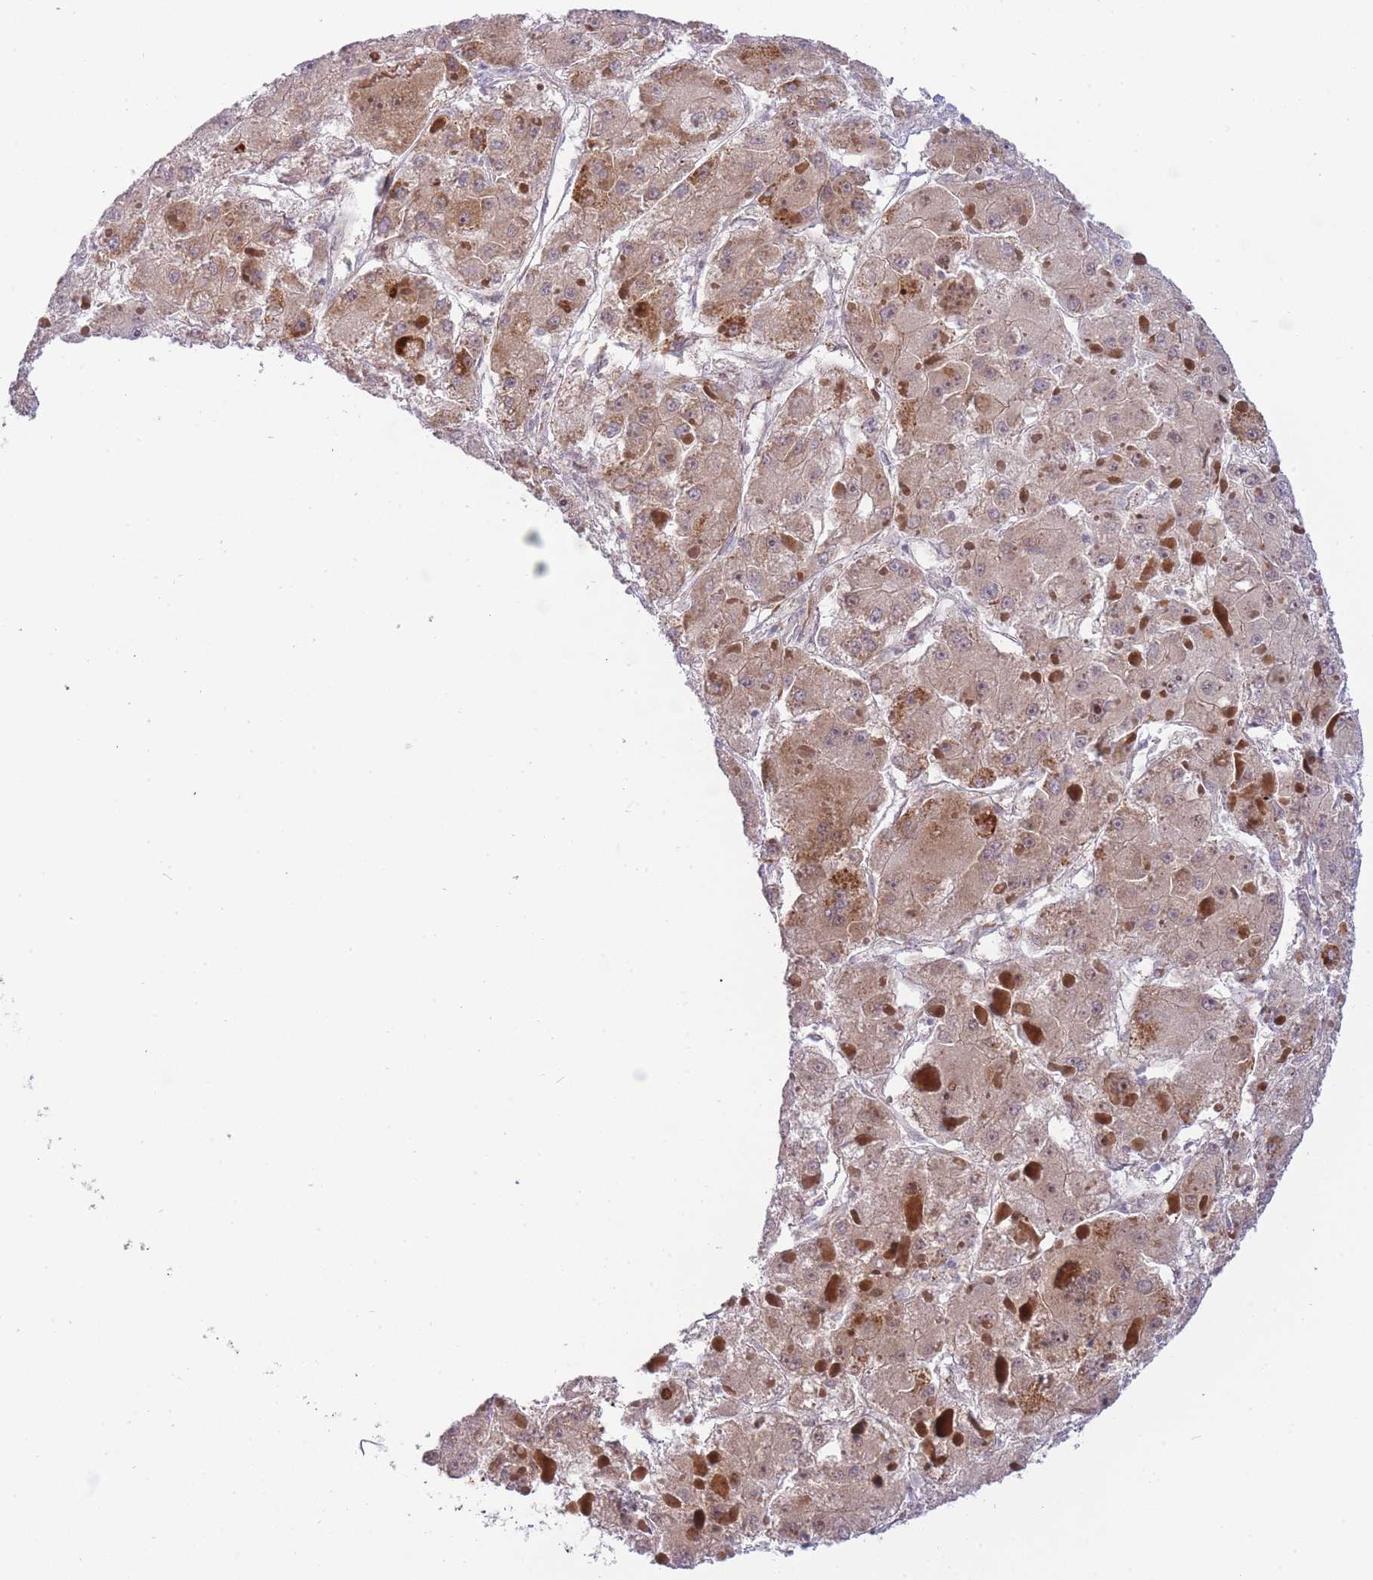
{"staining": {"intensity": "moderate", "quantity": ">75%", "location": "cytoplasmic/membranous"}, "tissue": "liver cancer", "cell_type": "Tumor cells", "image_type": "cancer", "snomed": [{"axis": "morphology", "description": "Carcinoma, Hepatocellular, NOS"}, {"axis": "topography", "description": "Liver"}], "caption": "Liver cancer (hepatocellular carcinoma) stained with a protein marker shows moderate staining in tumor cells.", "gene": "ATP5MC2", "patient": {"sex": "female", "age": 73}}